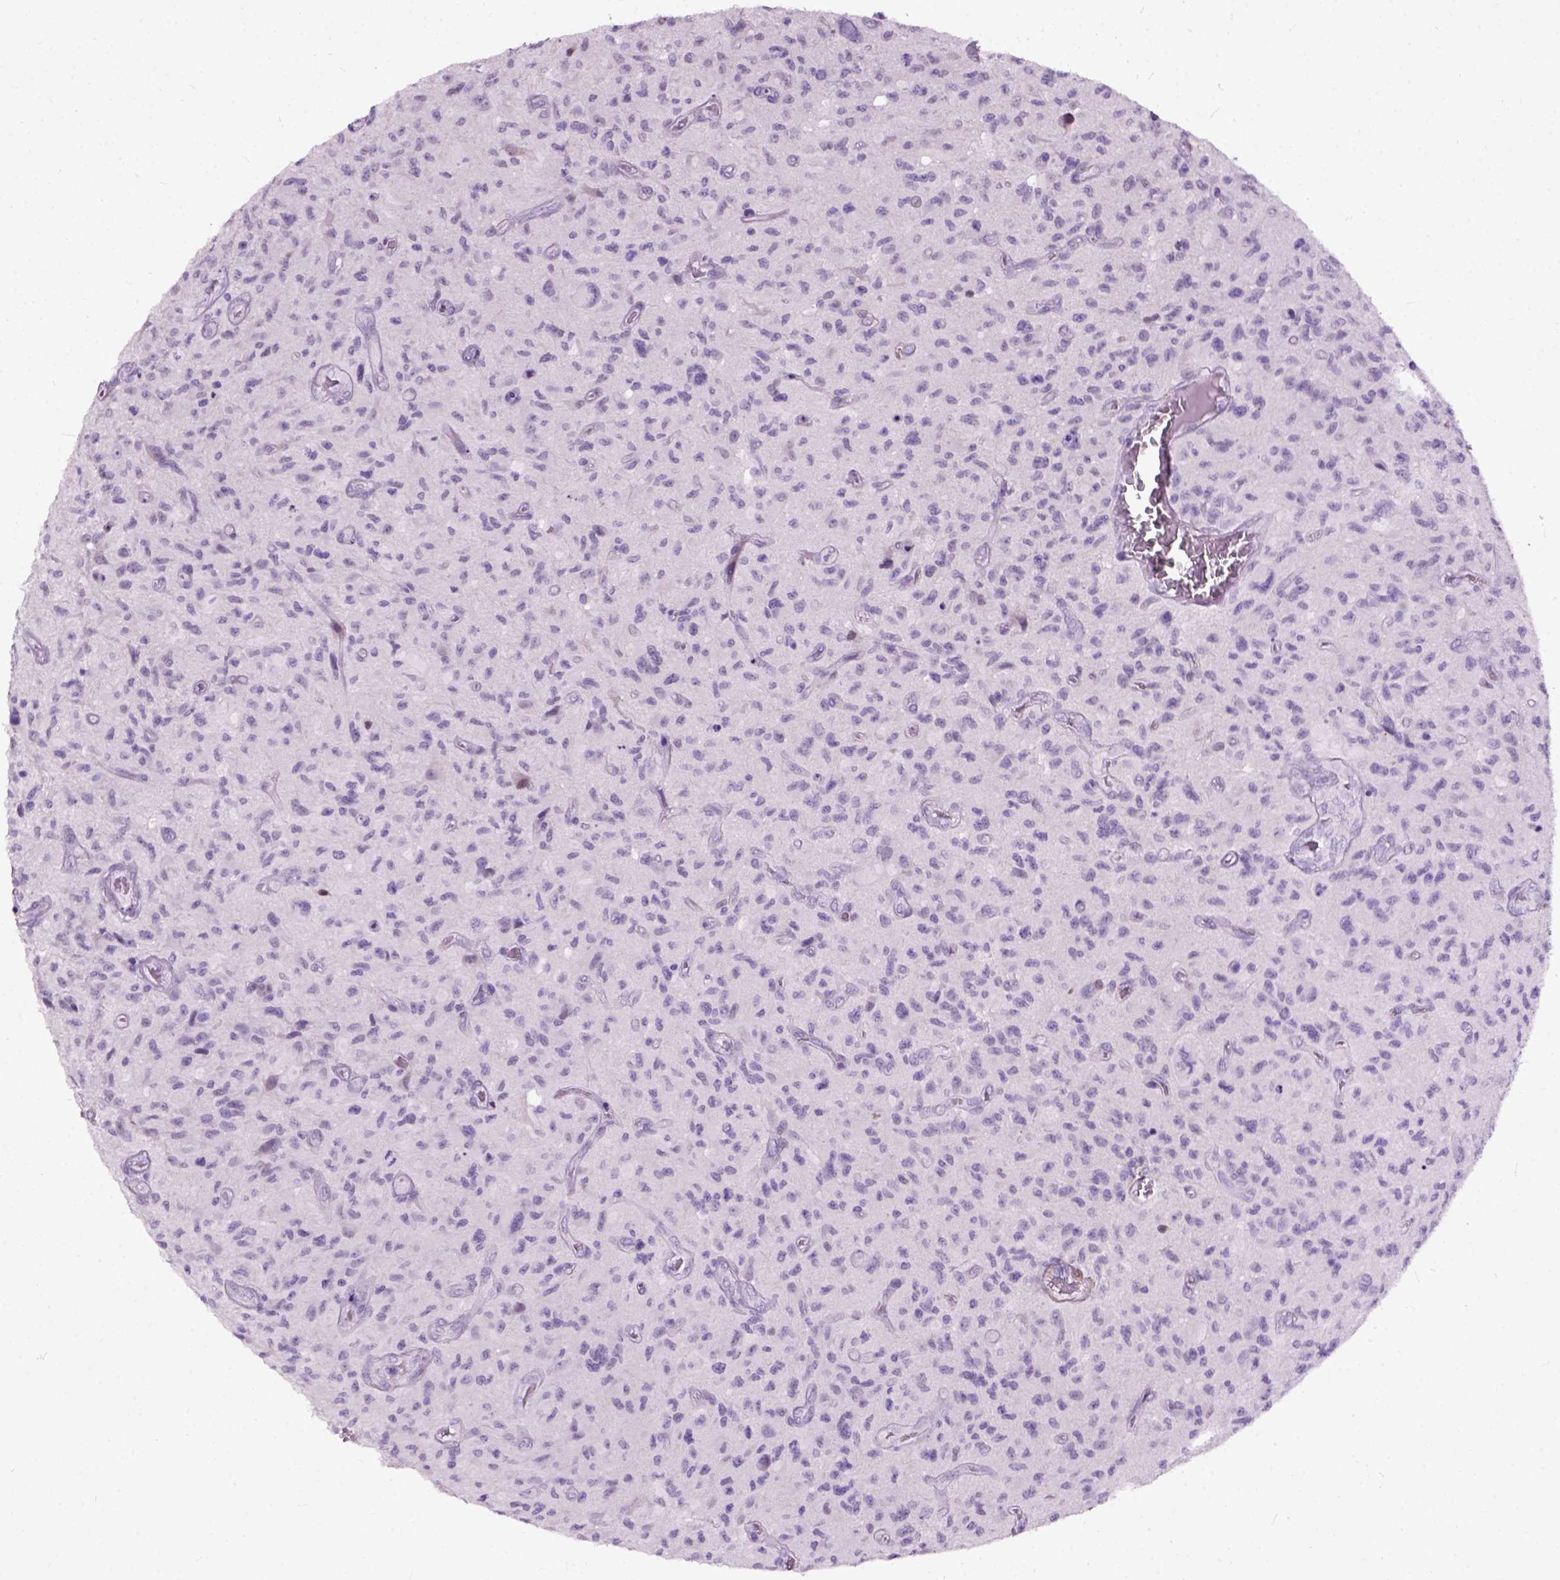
{"staining": {"intensity": "negative", "quantity": "none", "location": "none"}, "tissue": "glioma", "cell_type": "Tumor cells", "image_type": "cancer", "snomed": [{"axis": "morphology", "description": "Glioma, malignant, NOS"}, {"axis": "morphology", "description": "Glioma, malignant, High grade"}, {"axis": "topography", "description": "Brain"}], "caption": "Immunohistochemistry (IHC) image of human glioma stained for a protein (brown), which demonstrates no positivity in tumor cells.", "gene": "AXDND1", "patient": {"sex": "female", "age": 71}}